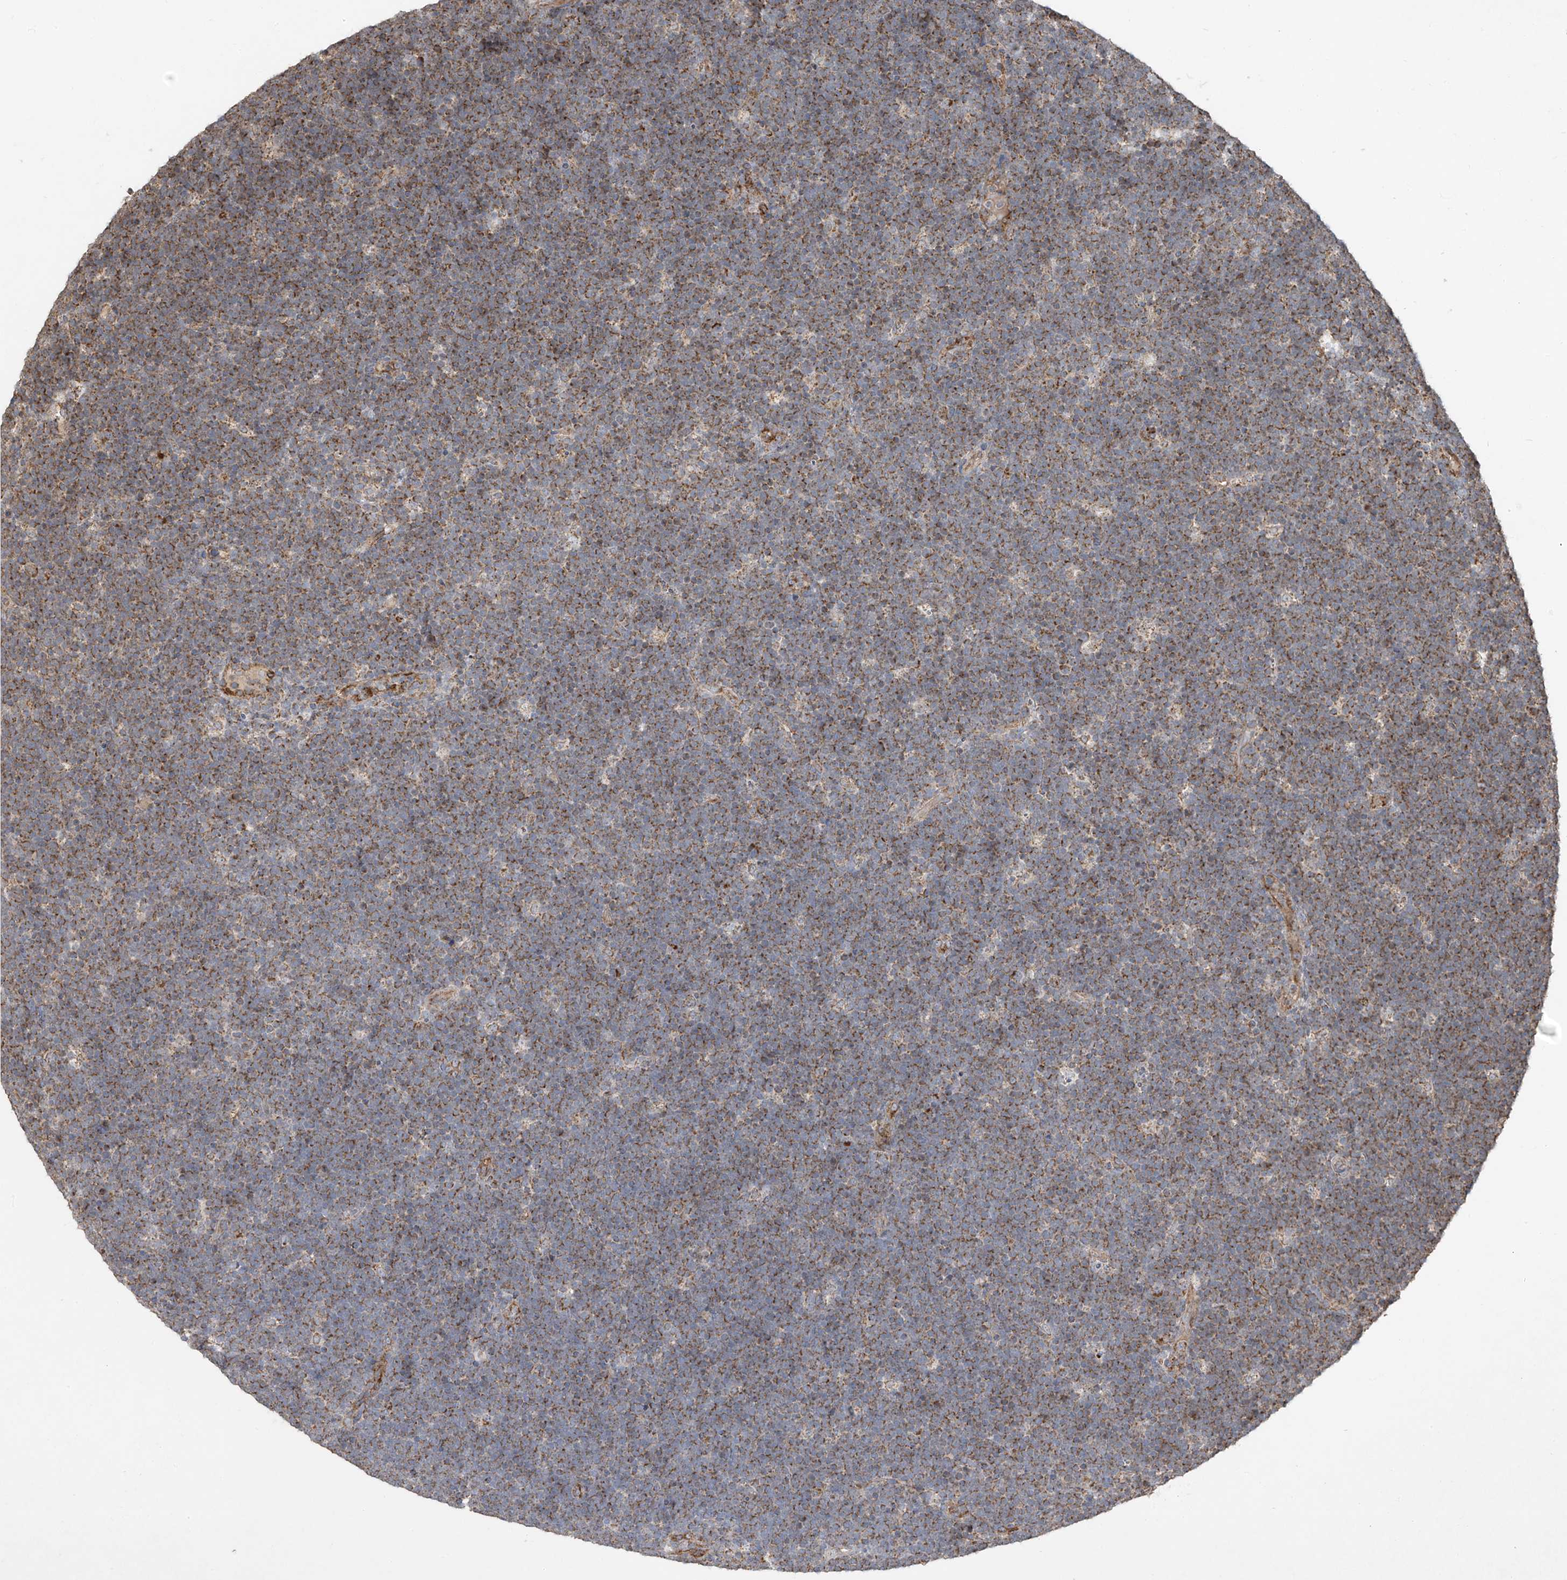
{"staining": {"intensity": "moderate", "quantity": ">75%", "location": "cytoplasmic/membranous"}, "tissue": "lymphoma", "cell_type": "Tumor cells", "image_type": "cancer", "snomed": [{"axis": "morphology", "description": "Malignant lymphoma, non-Hodgkin's type, High grade"}, {"axis": "topography", "description": "Lymph node"}], "caption": "A medium amount of moderate cytoplasmic/membranous positivity is present in about >75% of tumor cells in malignant lymphoma, non-Hodgkin's type (high-grade) tissue.", "gene": "UQCC1", "patient": {"sex": "male", "age": 13}}